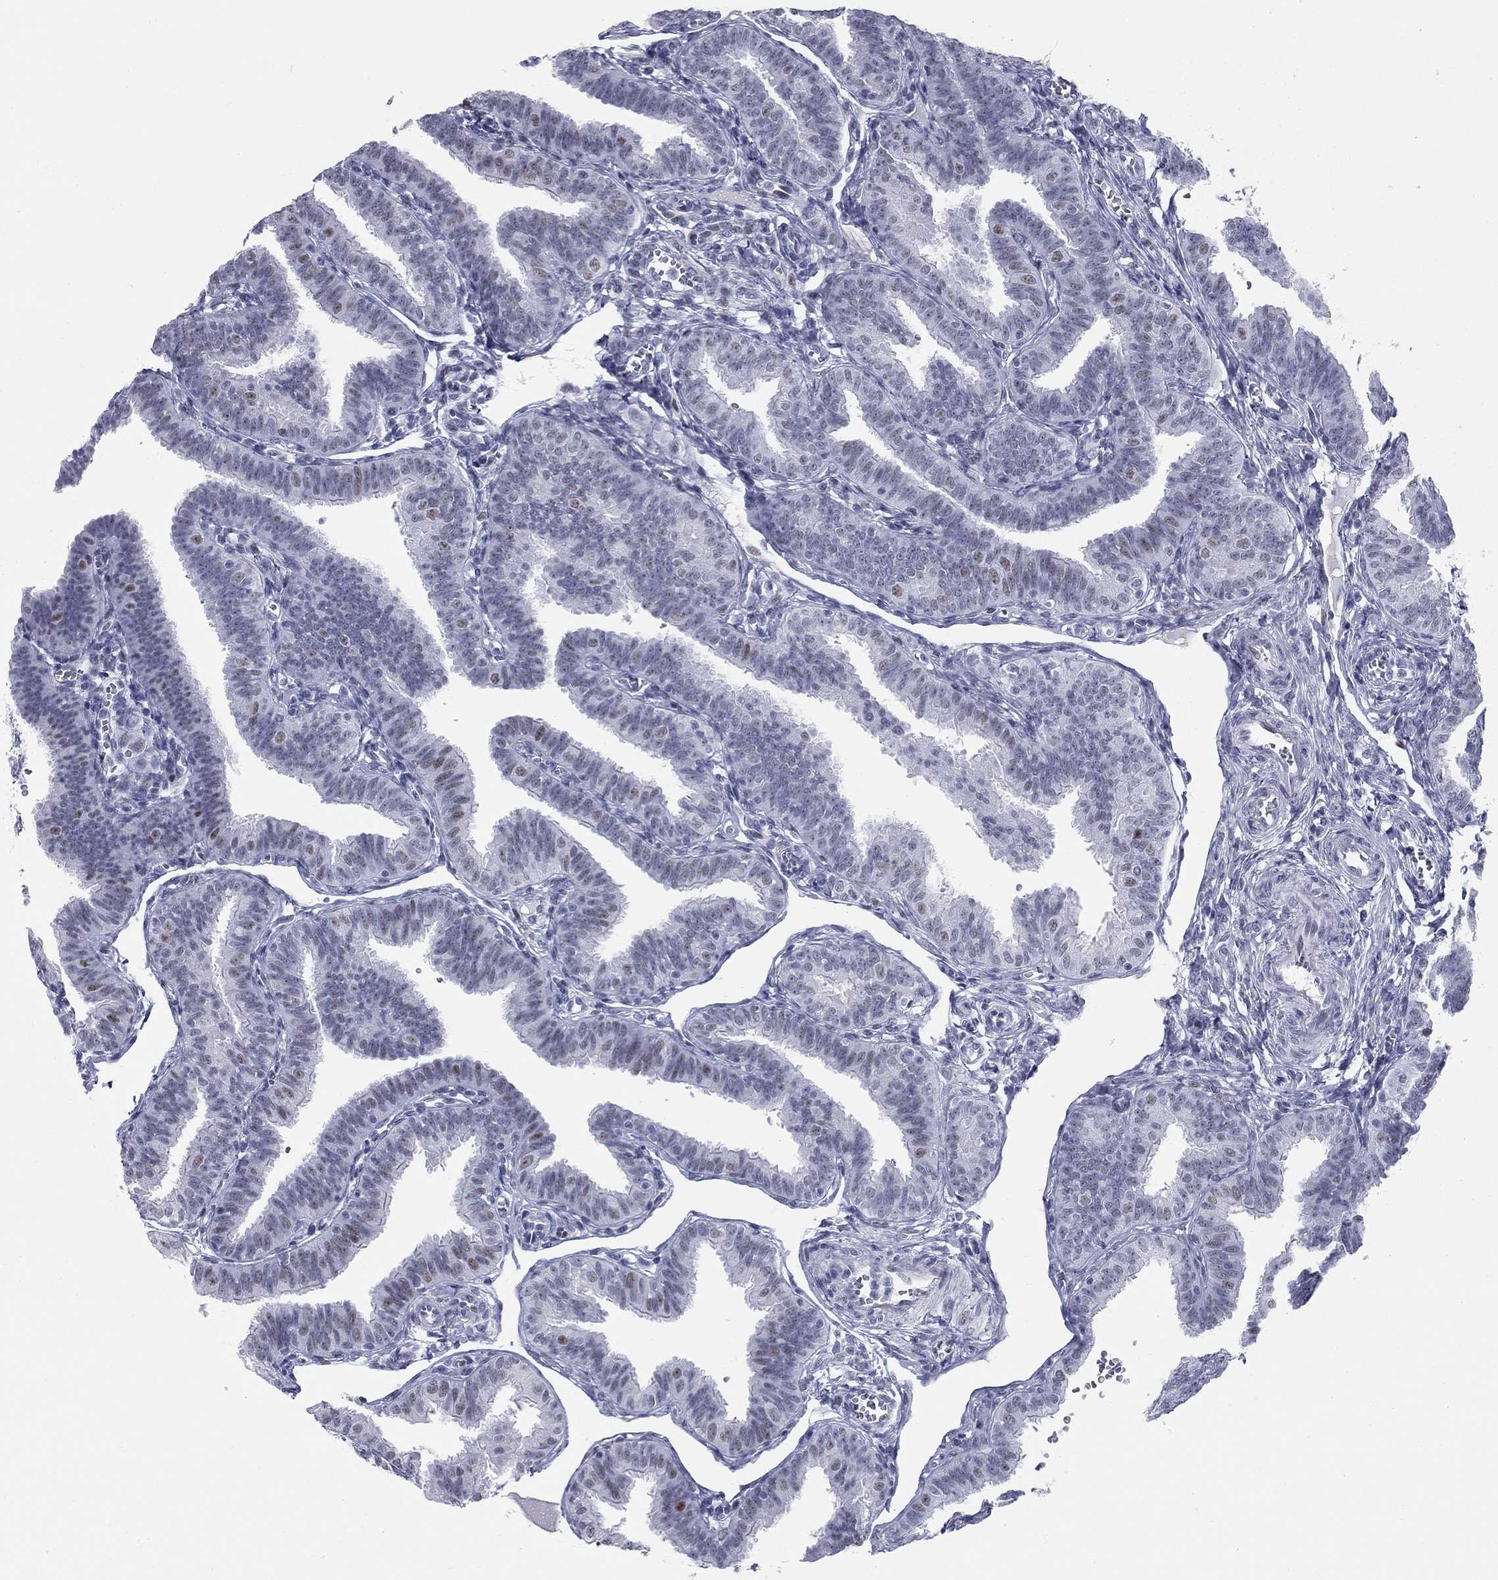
{"staining": {"intensity": "moderate", "quantity": "<25%", "location": "nuclear"}, "tissue": "fallopian tube", "cell_type": "Glandular cells", "image_type": "normal", "snomed": [{"axis": "morphology", "description": "Normal tissue, NOS"}, {"axis": "topography", "description": "Fallopian tube"}], "caption": "Immunohistochemistry image of unremarkable fallopian tube stained for a protein (brown), which reveals low levels of moderate nuclear staining in about <25% of glandular cells.", "gene": "ASF1B", "patient": {"sex": "female", "age": 25}}